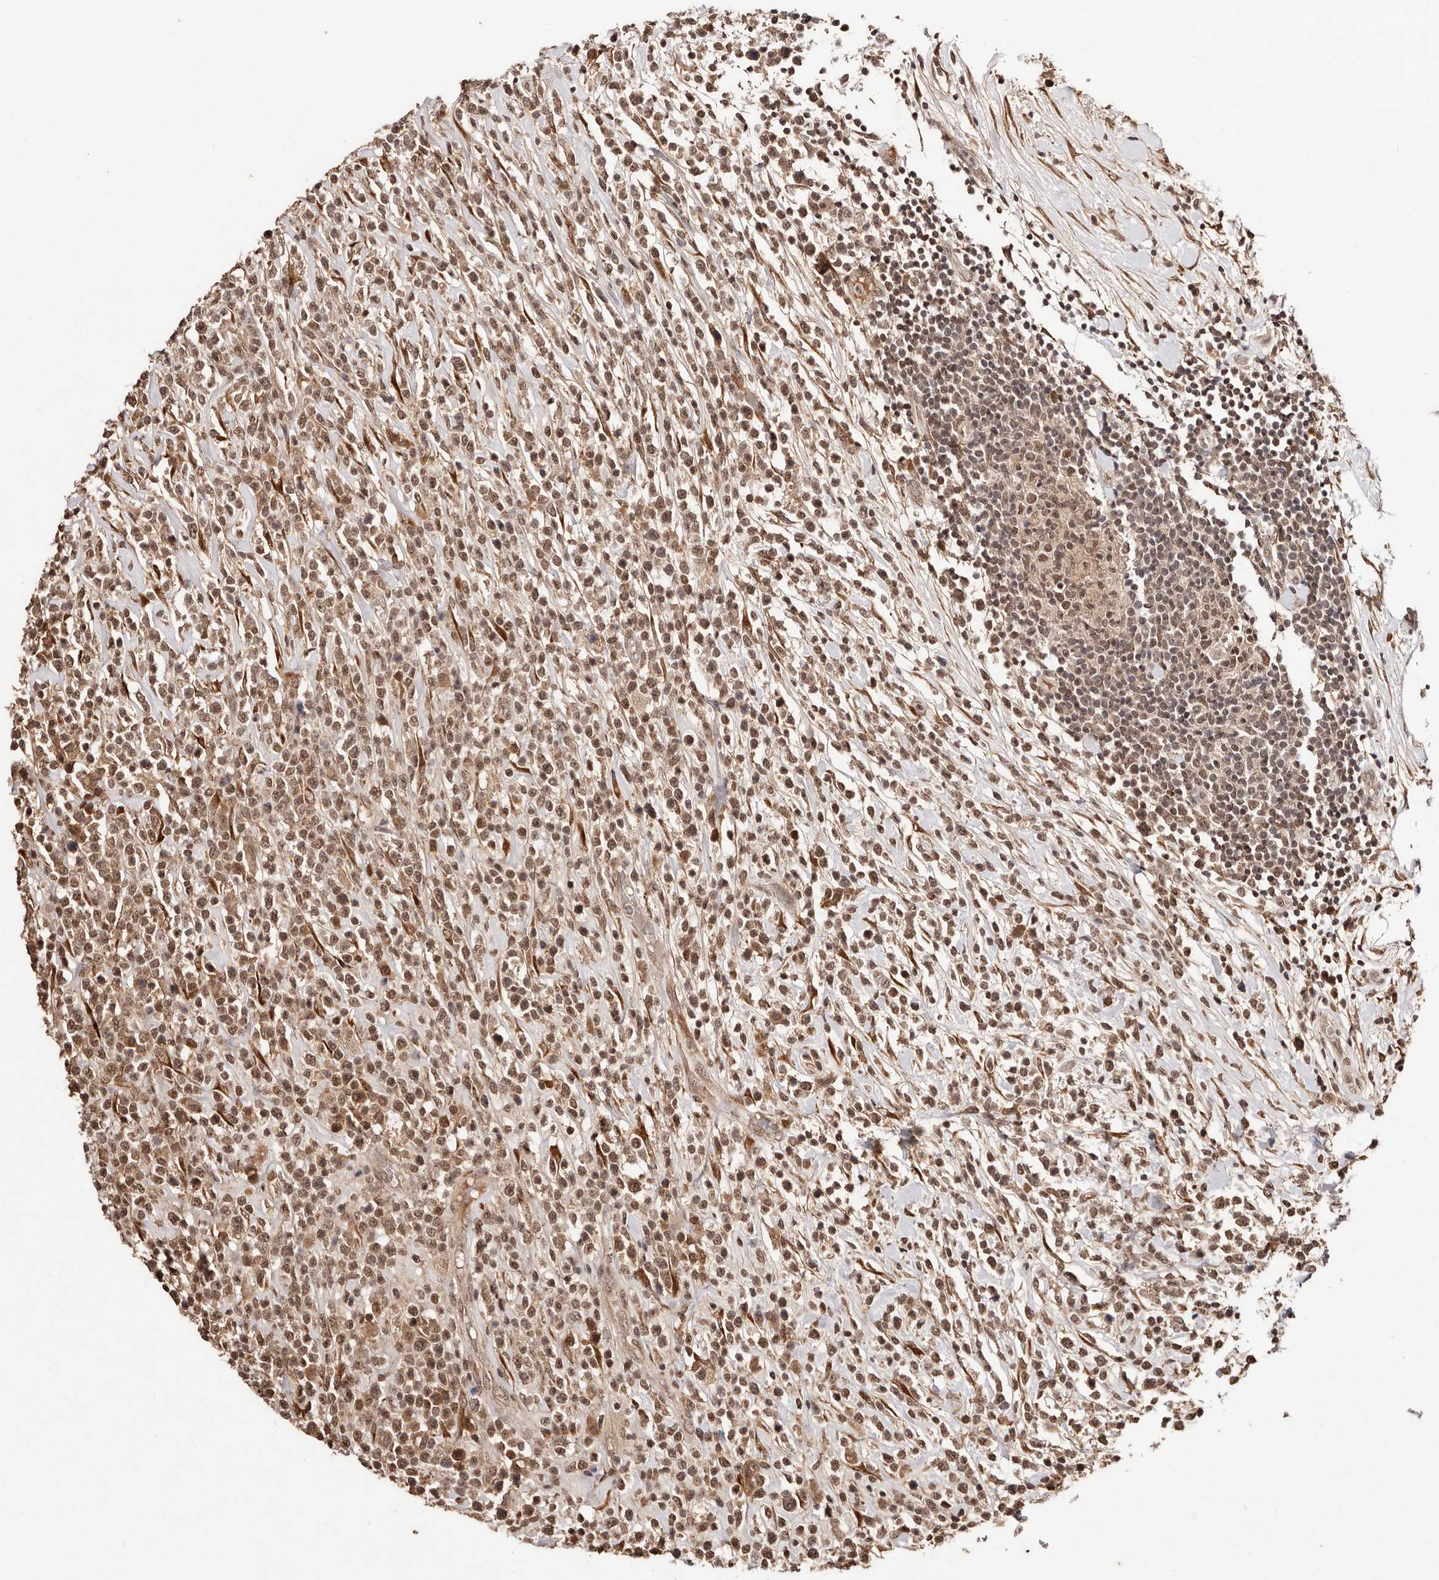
{"staining": {"intensity": "moderate", "quantity": ">75%", "location": "cytoplasmic/membranous,nuclear"}, "tissue": "lymphoma", "cell_type": "Tumor cells", "image_type": "cancer", "snomed": [{"axis": "morphology", "description": "Malignant lymphoma, non-Hodgkin's type, High grade"}, {"axis": "topography", "description": "Colon"}], "caption": "Immunohistochemistry staining of lymphoma, which demonstrates medium levels of moderate cytoplasmic/membranous and nuclear expression in about >75% of tumor cells indicating moderate cytoplasmic/membranous and nuclear protein expression. The staining was performed using DAB (brown) for protein detection and nuclei were counterstained in hematoxylin (blue).", "gene": "BICRAL", "patient": {"sex": "female", "age": 53}}